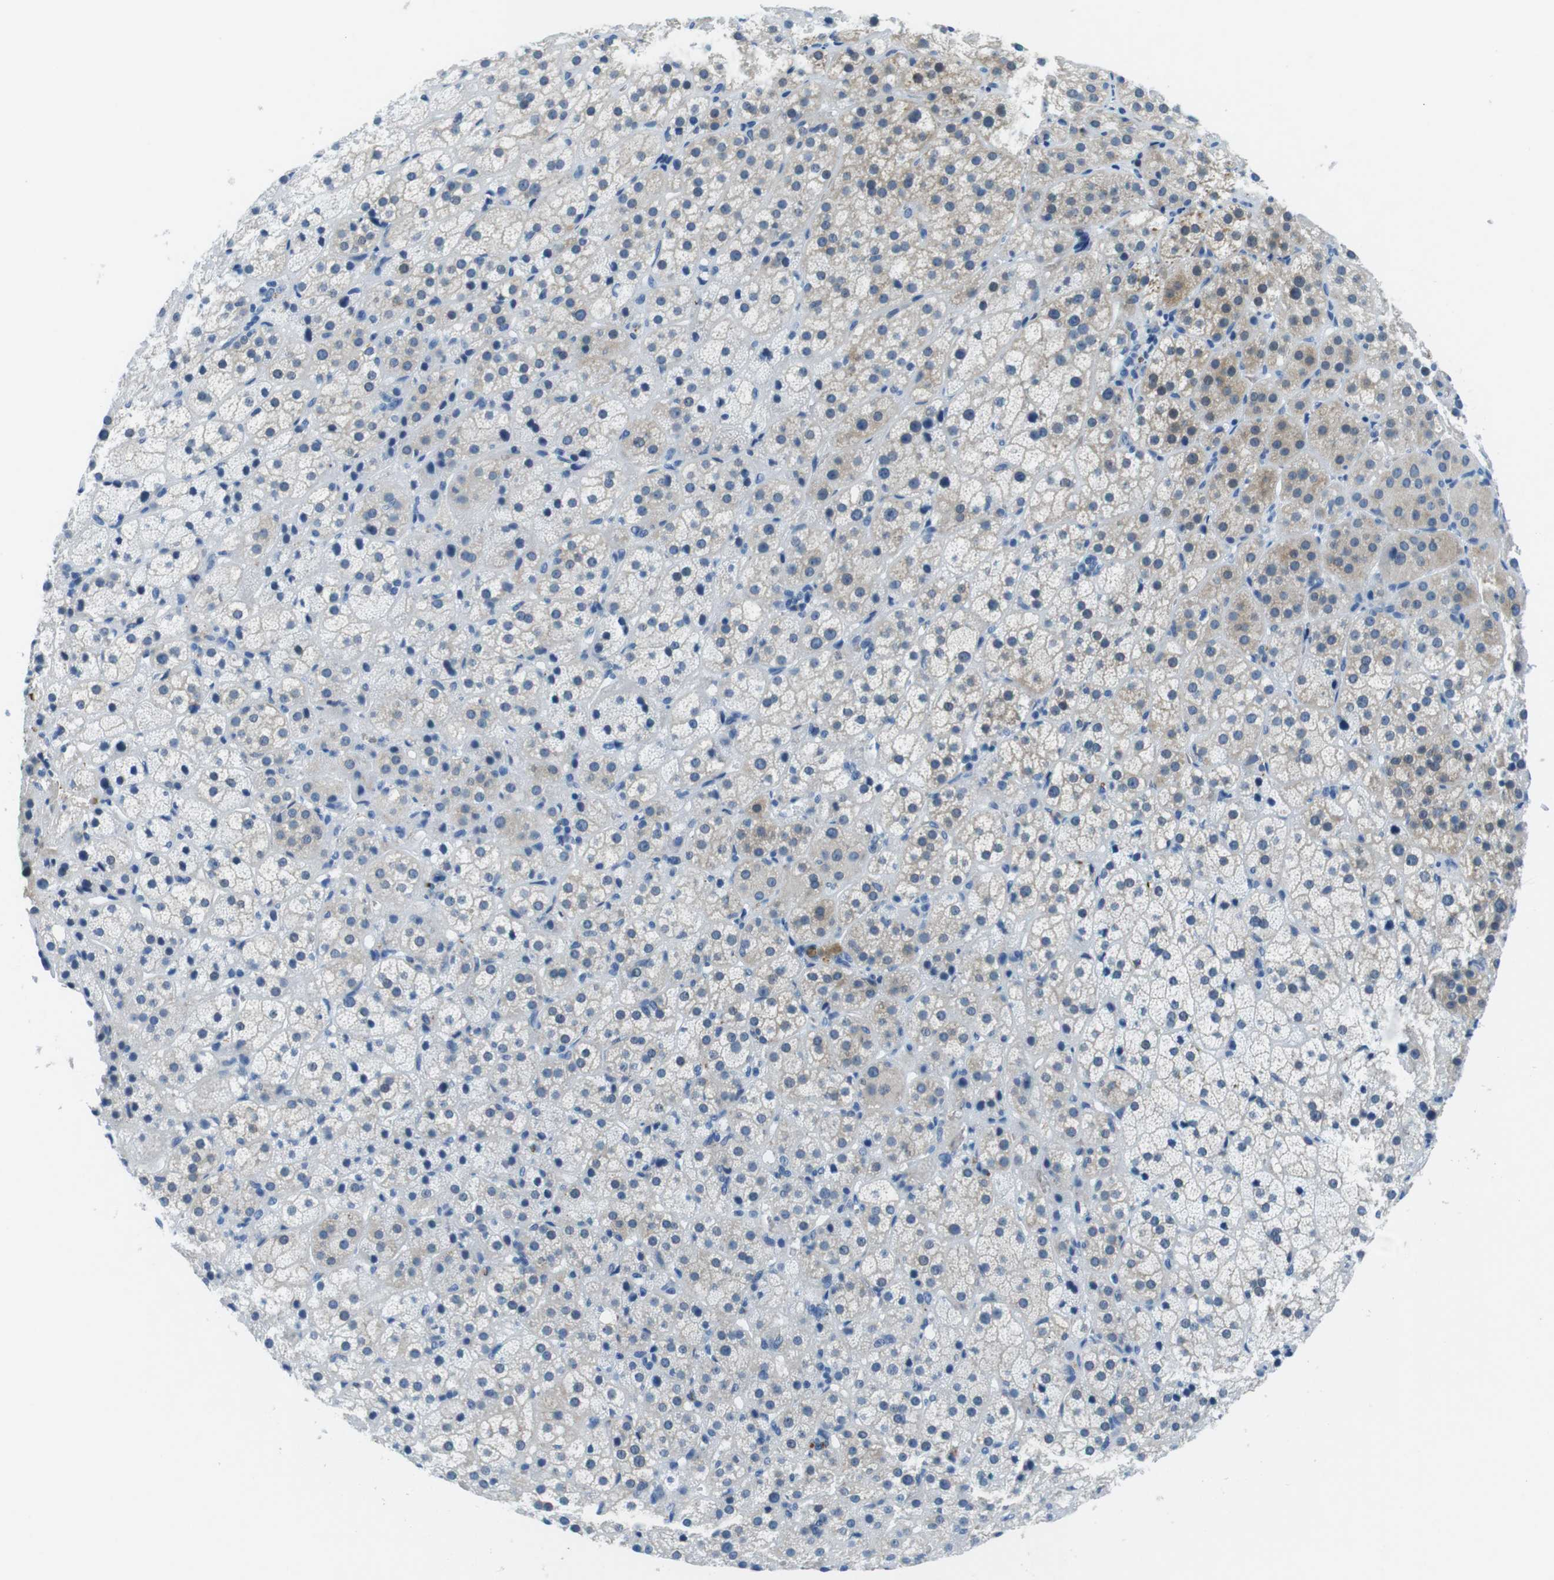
{"staining": {"intensity": "weak", "quantity": "<25%", "location": "cytoplasmic/membranous"}, "tissue": "adrenal gland", "cell_type": "Glandular cells", "image_type": "normal", "snomed": [{"axis": "morphology", "description": "Normal tissue, NOS"}, {"axis": "topography", "description": "Adrenal gland"}], "caption": "A high-resolution photomicrograph shows immunohistochemistry staining of normal adrenal gland, which displays no significant expression in glandular cells.", "gene": "TFAP2C", "patient": {"sex": "female", "age": 57}}